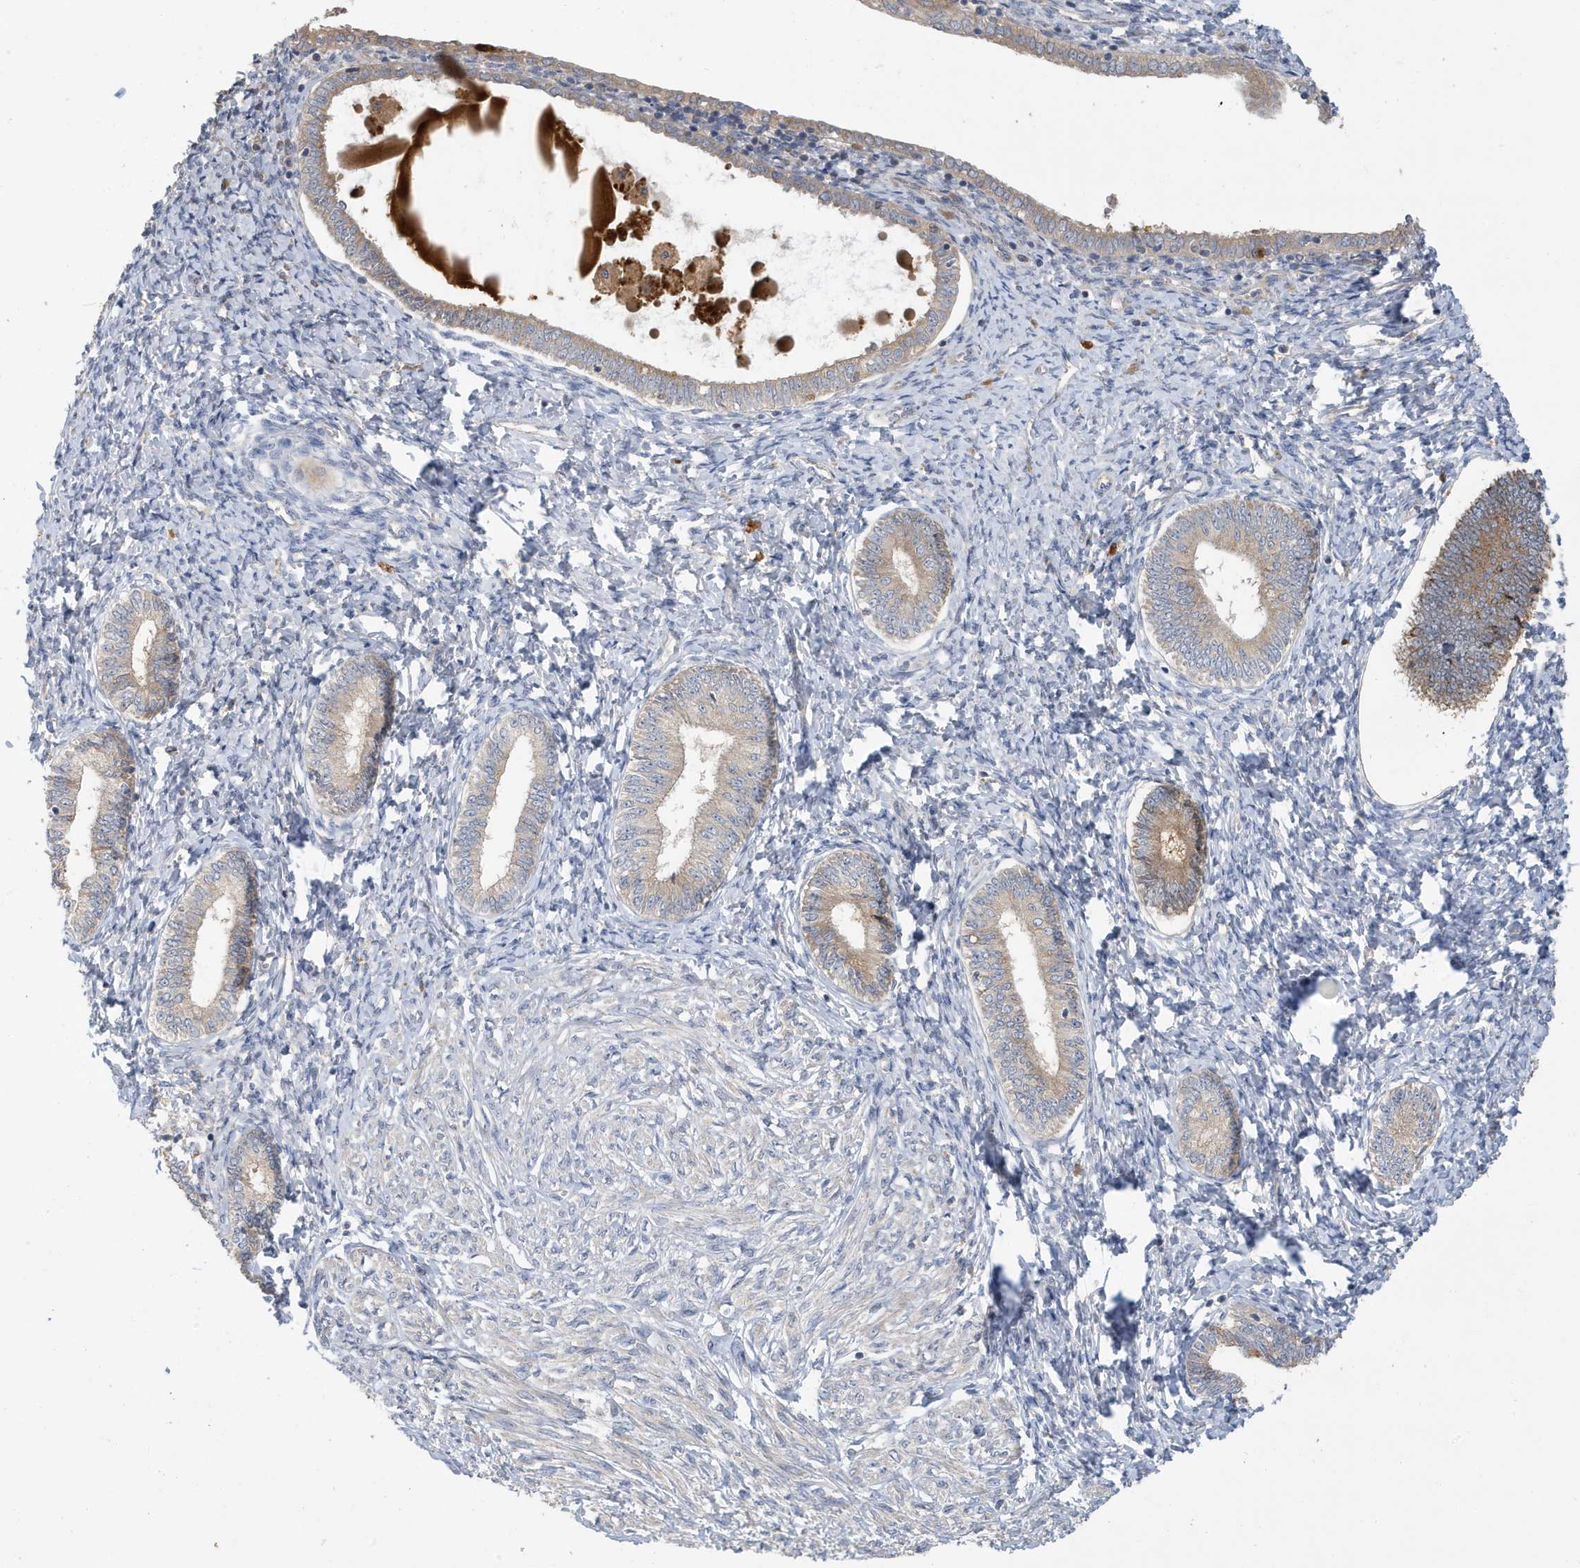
{"staining": {"intensity": "weak", "quantity": "<25%", "location": "cytoplasmic/membranous"}, "tissue": "endometrium", "cell_type": "Cells in endometrial stroma", "image_type": "normal", "snomed": [{"axis": "morphology", "description": "Normal tissue, NOS"}, {"axis": "topography", "description": "Endometrium"}], "caption": "The histopathology image reveals no staining of cells in endometrial stroma in normal endometrium.", "gene": "LAPTM4A", "patient": {"sex": "female", "age": 72}}